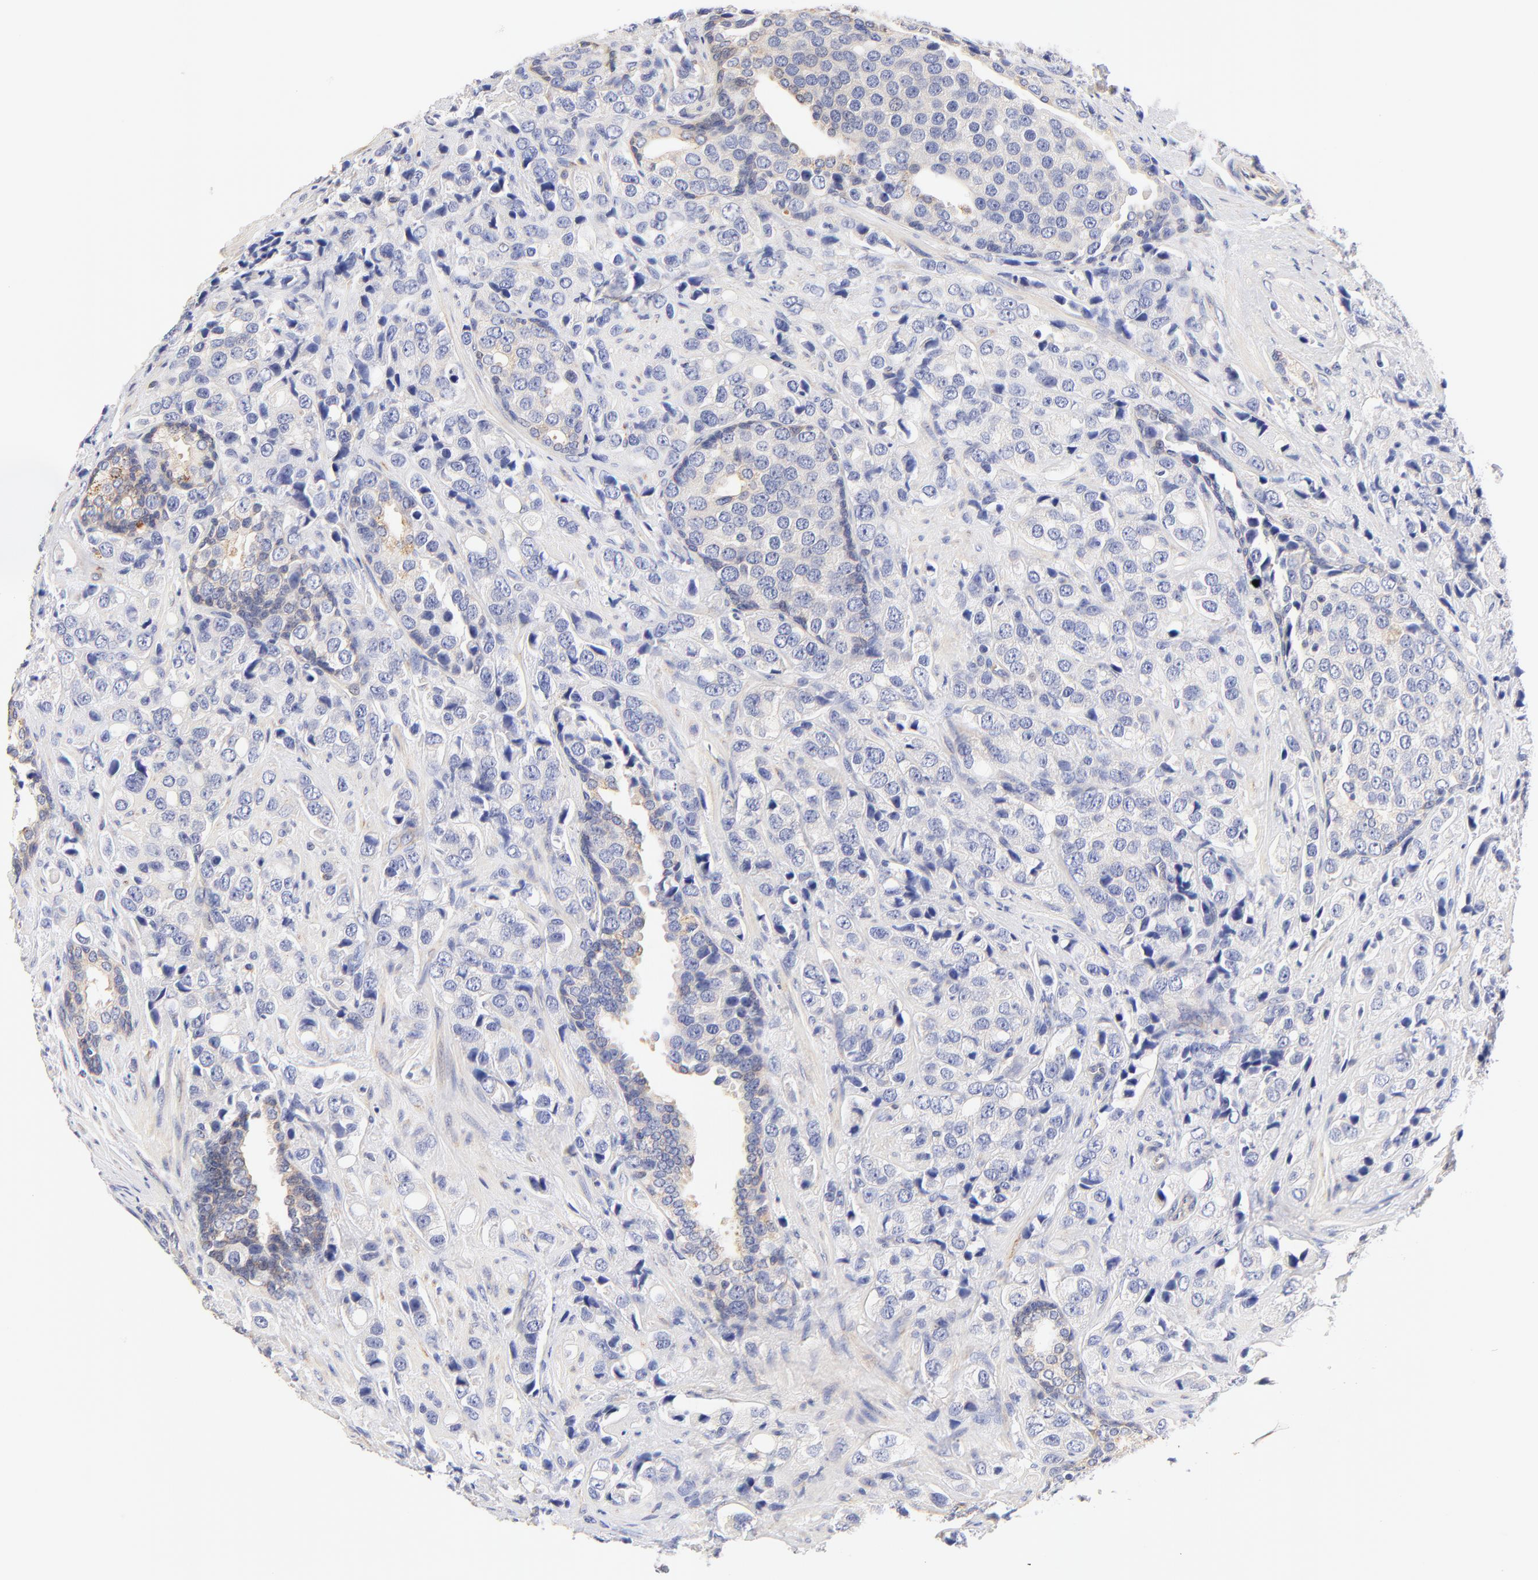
{"staining": {"intensity": "weak", "quantity": "<25%", "location": "cytoplasmic/membranous"}, "tissue": "prostate cancer", "cell_type": "Tumor cells", "image_type": "cancer", "snomed": [{"axis": "morphology", "description": "Adenocarcinoma, High grade"}, {"axis": "topography", "description": "Prostate"}], "caption": "Photomicrograph shows no protein positivity in tumor cells of high-grade adenocarcinoma (prostate) tissue.", "gene": "HS3ST1", "patient": {"sex": "male", "age": 70}}